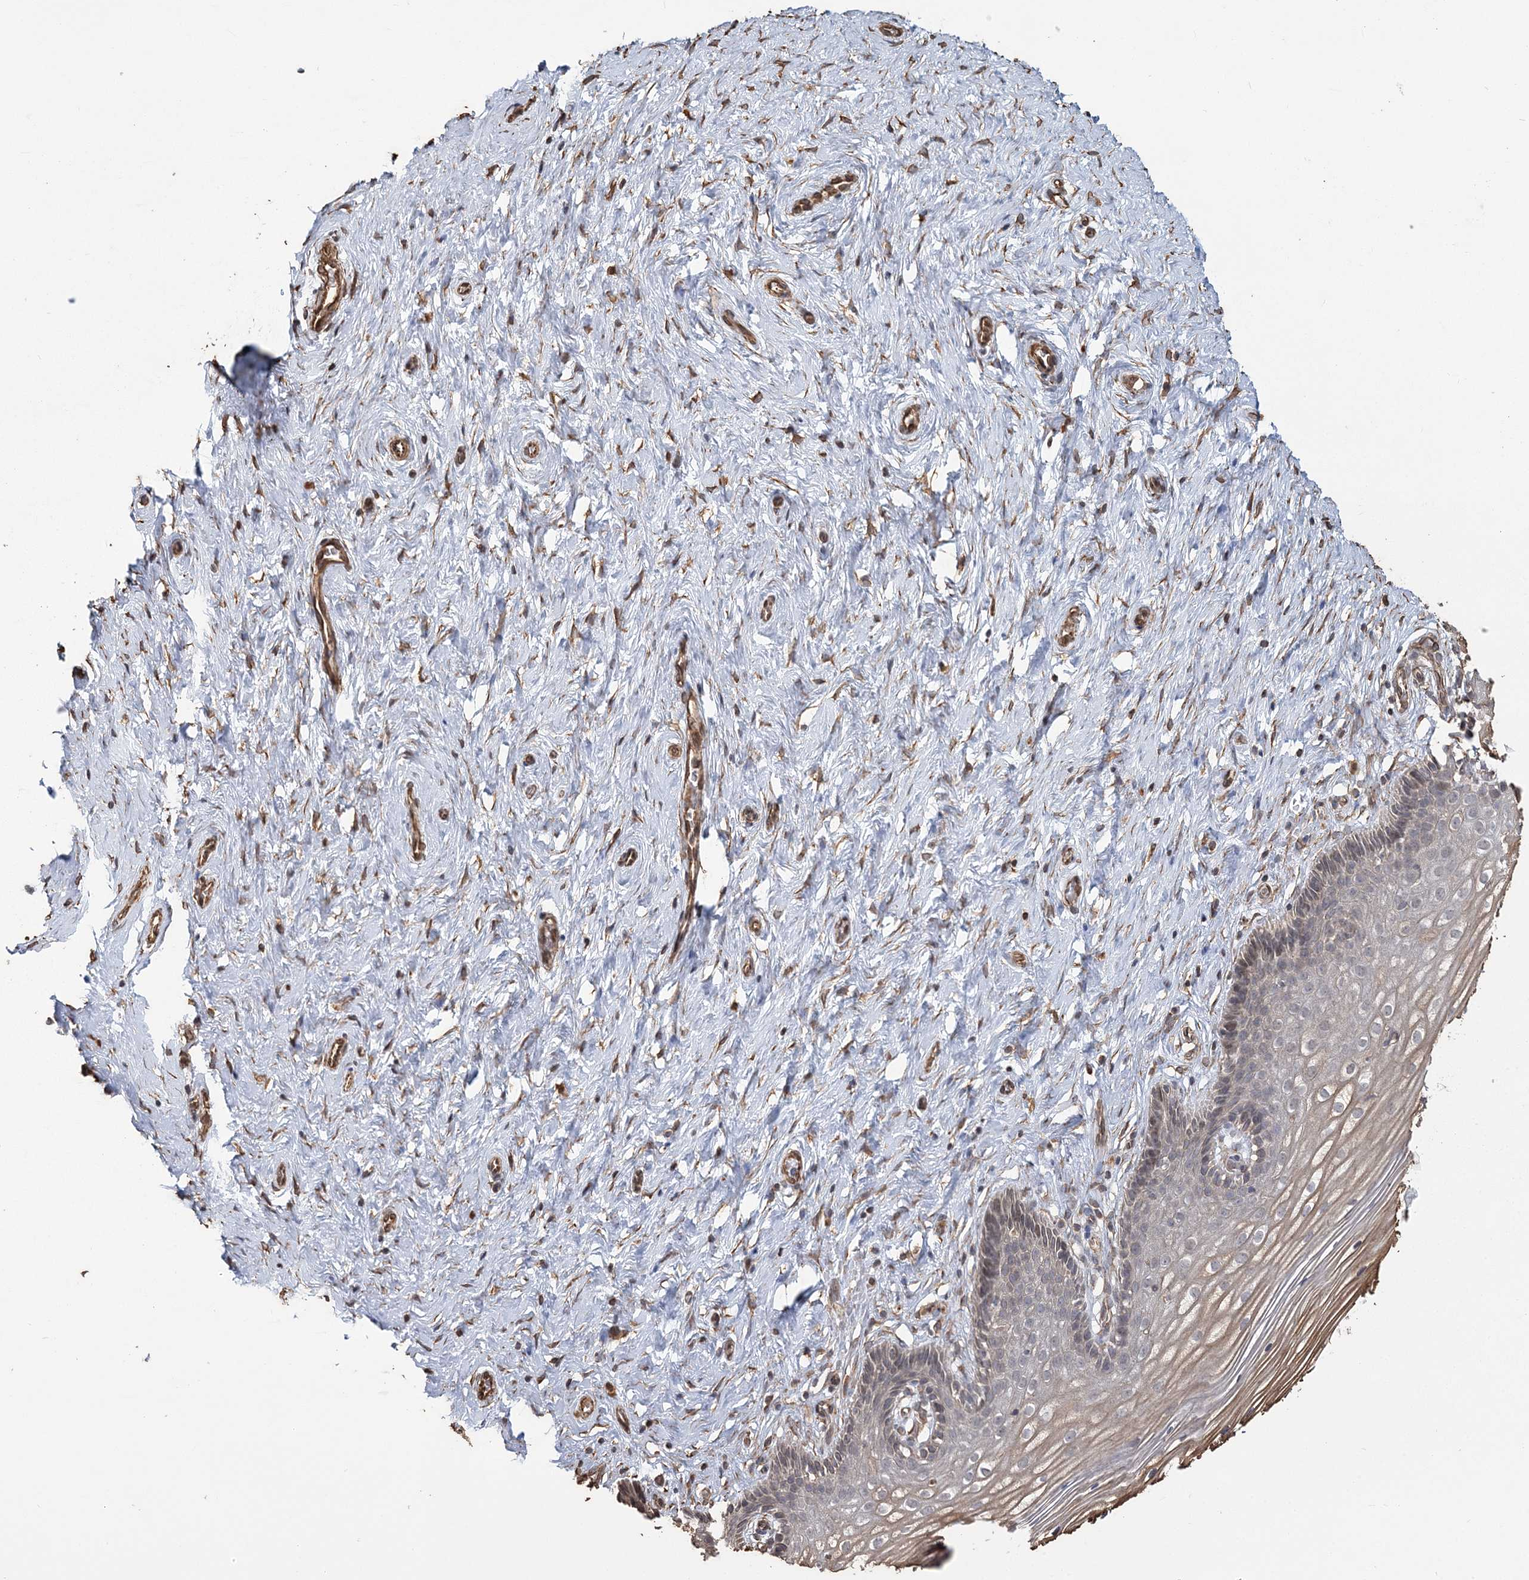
{"staining": {"intensity": "weak", "quantity": ">75%", "location": "cytoplasmic/membranous,nuclear"}, "tissue": "cervix", "cell_type": "Glandular cells", "image_type": "normal", "snomed": [{"axis": "morphology", "description": "Normal tissue, NOS"}, {"axis": "topography", "description": "Cervix"}], "caption": "Protein staining of normal cervix exhibits weak cytoplasmic/membranous,nuclear positivity in approximately >75% of glandular cells. (DAB IHC, brown staining for protein, blue staining for nuclei).", "gene": "ATP11B", "patient": {"sex": "female", "age": 33}}